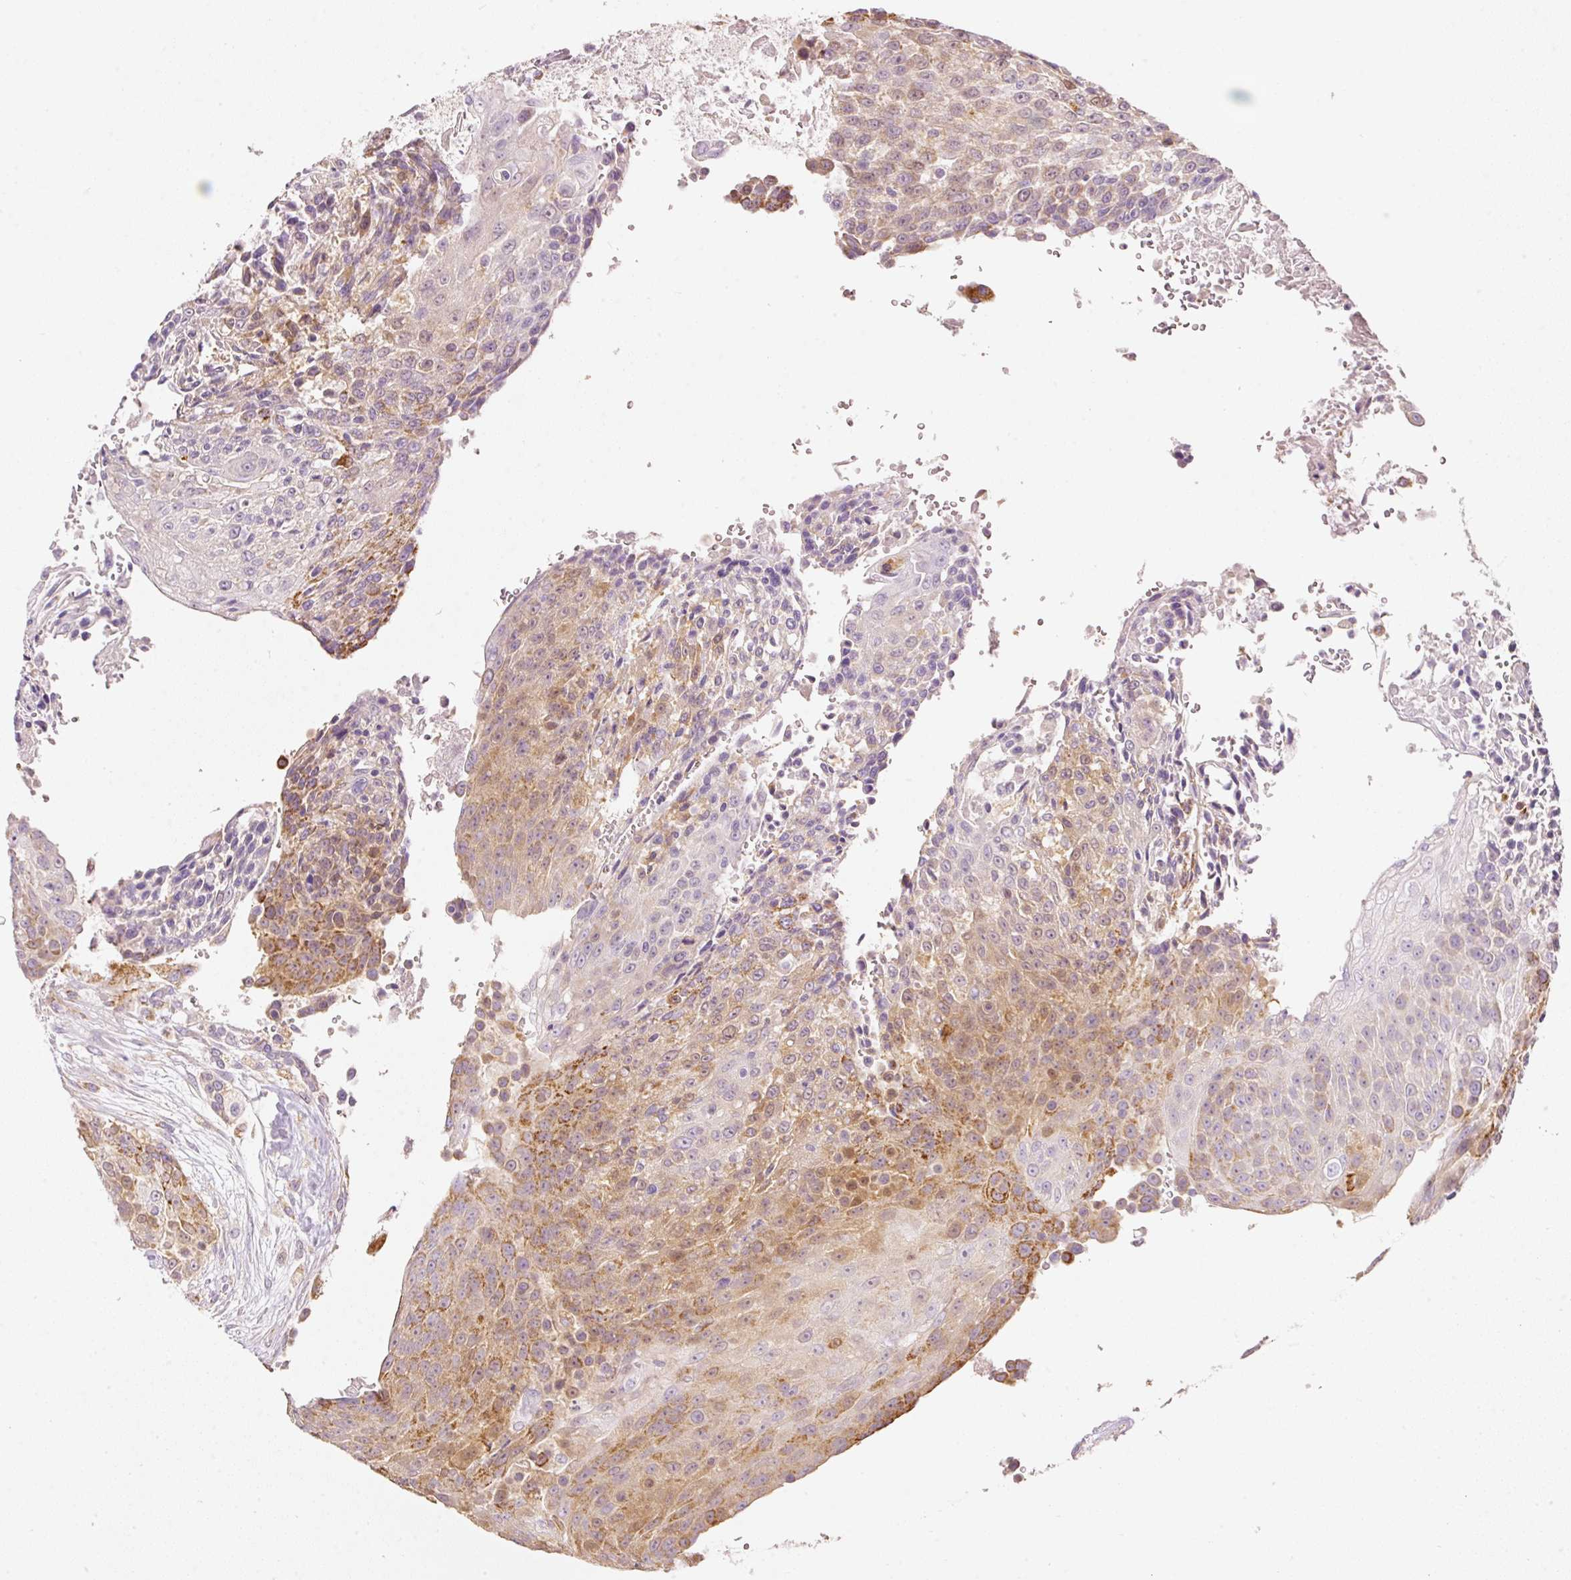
{"staining": {"intensity": "moderate", "quantity": "25%-75%", "location": "cytoplasmic/membranous"}, "tissue": "urothelial cancer", "cell_type": "Tumor cells", "image_type": "cancer", "snomed": [{"axis": "morphology", "description": "Urothelial carcinoma, High grade"}, {"axis": "topography", "description": "Urinary bladder"}], "caption": "Immunohistochemistry (IHC) of urothelial cancer displays medium levels of moderate cytoplasmic/membranous positivity in approximately 25%-75% of tumor cells.", "gene": "MTHFD2", "patient": {"sex": "female", "age": 63}}